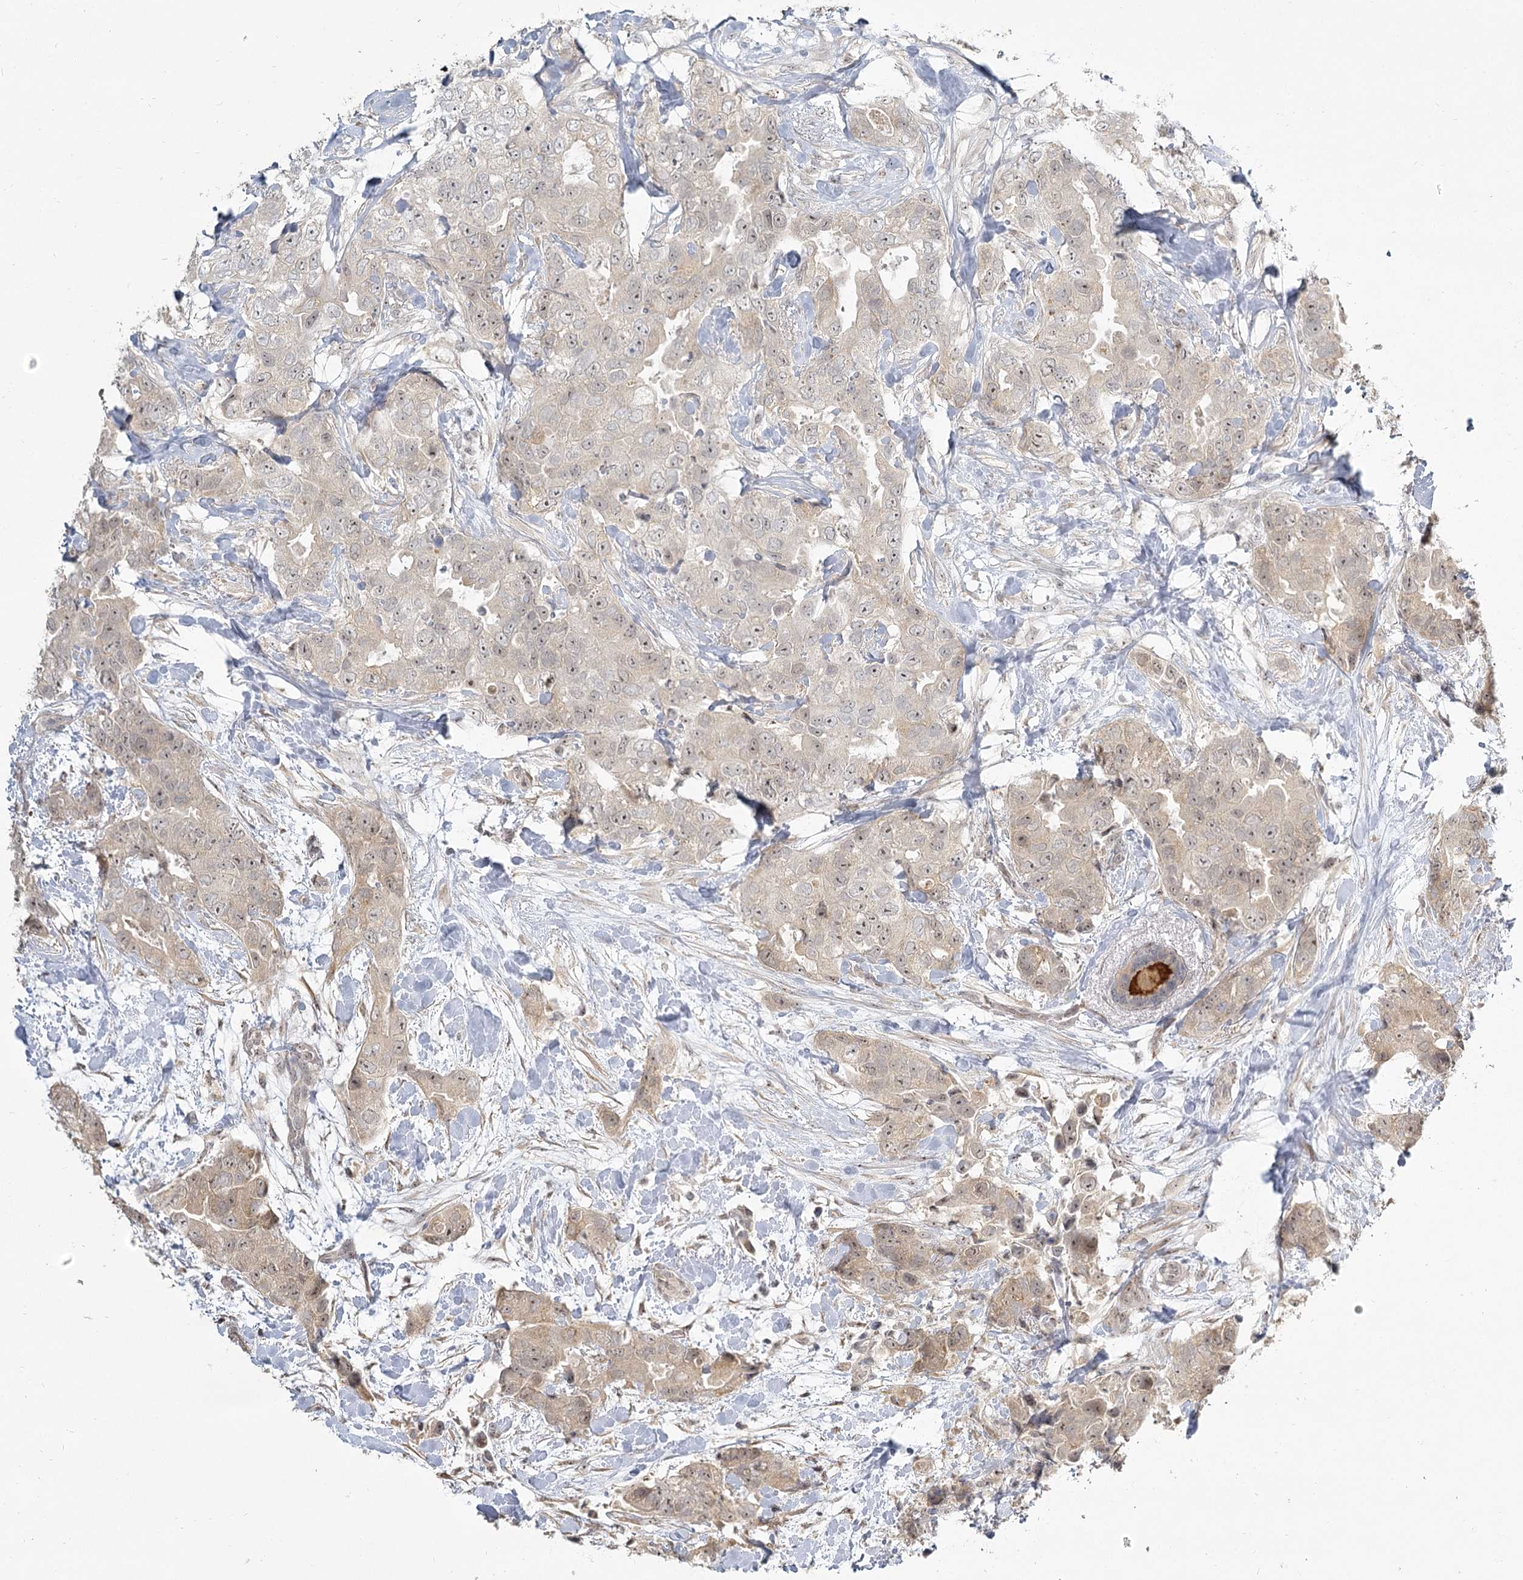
{"staining": {"intensity": "weak", "quantity": "25%-75%", "location": "nuclear"}, "tissue": "breast cancer", "cell_type": "Tumor cells", "image_type": "cancer", "snomed": [{"axis": "morphology", "description": "Duct carcinoma"}, {"axis": "topography", "description": "Breast"}], "caption": "This micrograph reveals infiltrating ductal carcinoma (breast) stained with immunohistochemistry to label a protein in brown. The nuclear of tumor cells show weak positivity for the protein. Nuclei are counter-stained blue.", "gene": "EXOSC7", "patient": {"sex": "female", "age": 62}}